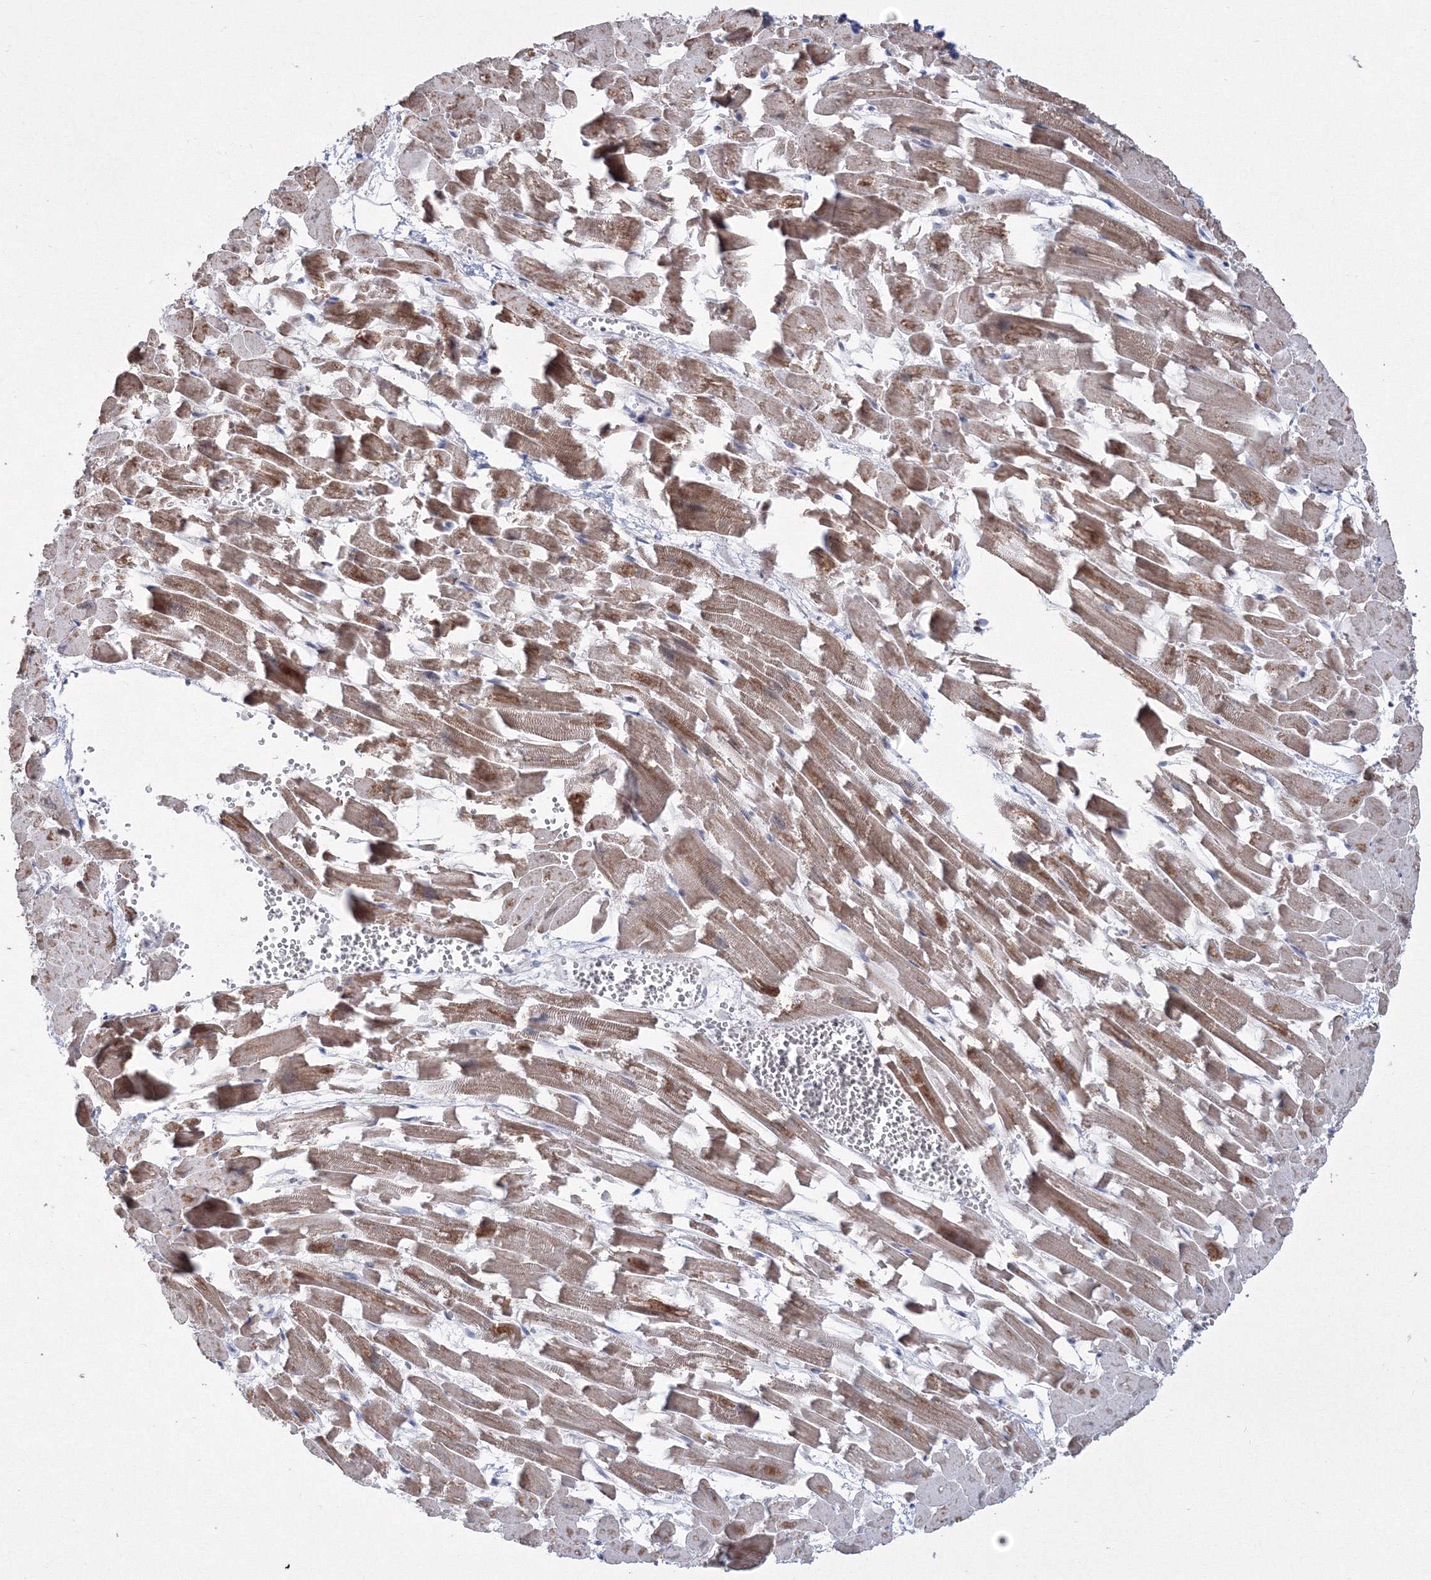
{"staining": {"intensity": "moderate", "quantity": ">75%", "location": "cytoplasmic/membranous"}, "tissue": "heart muscle", "cell_type": "Cardiomyocytes", "image_type": "normal", "snomed": [{"axis": "morphology", "description": "Normal tissue, NOS"}, {"axis": "topography", "description": "Heart"}], "caption": "Immunohistochemistry (IHC) (DAB (3,3'-diaminobenzidine)) staining of normal heart muscle demonstrates moderate cytoplasmic/membranous protein expression in approximately >75% of cardiomyocytes.", "gene": "GRSF1", "patient": {"sex": "female", "age": 64}}